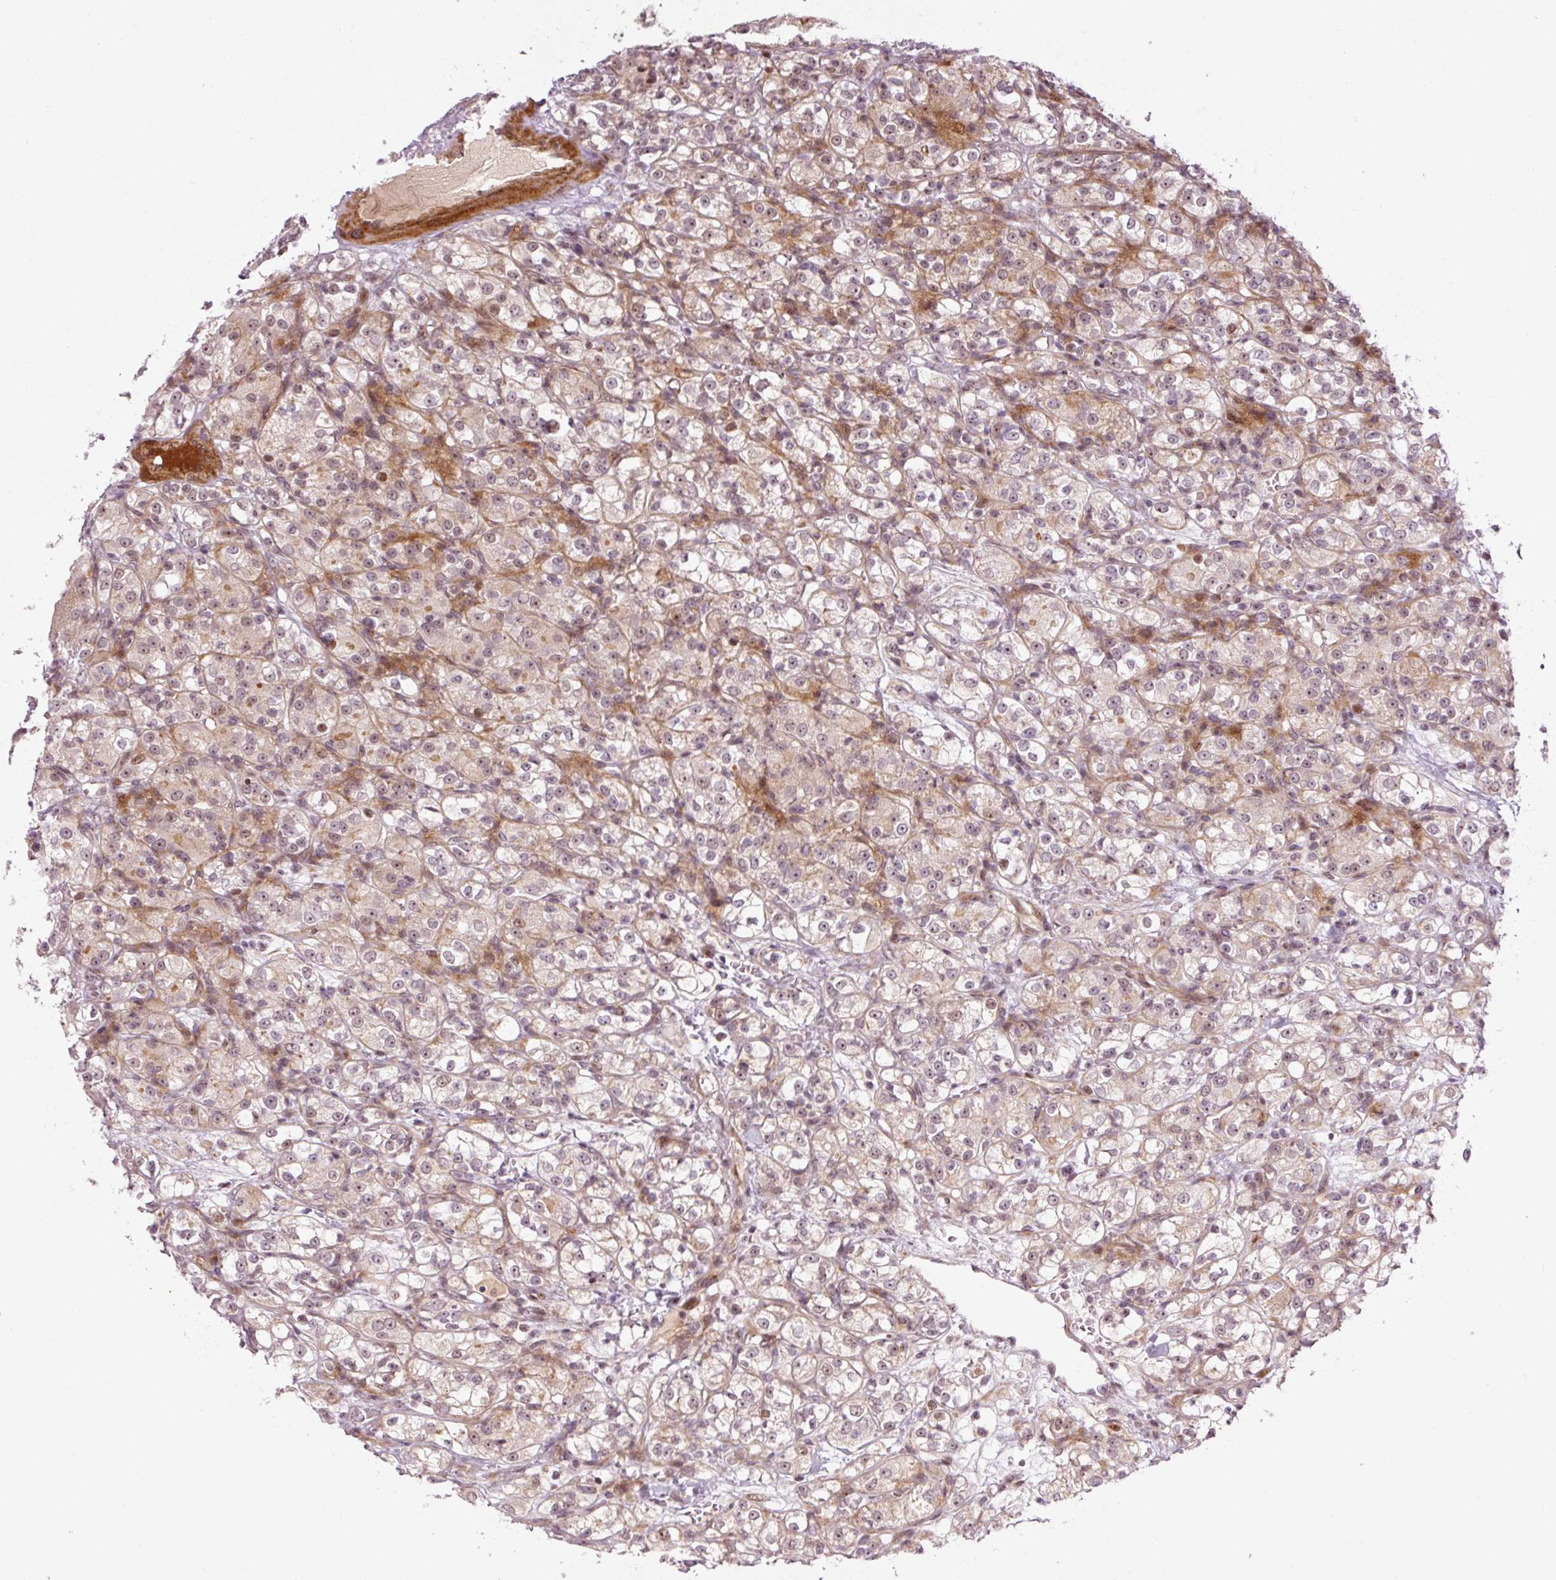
{"staining": {"intensity": "weak", "quantity": "<25%", "location": "cytoplasmic/membranous,nuclear"}, "tissue": "renal cancer", "cell_type": "Tumor cells", "image_type": "cancer", "snomed": [{"axis": "morphology", "description": "Normal tissue, NOS"}, {"axis": "morphology", "description": "Adenocarcinoma, NOS"}, {"axis": "topography", "description": "Kidney"}], "caption": "An IHC image of adenocarcinoma (renal) is shown. There is no staining in tumor cells of adenocarcinoma (renal).", "gene": "ANKRD20A1", "patient": {"sex": "male", "age": 61}}